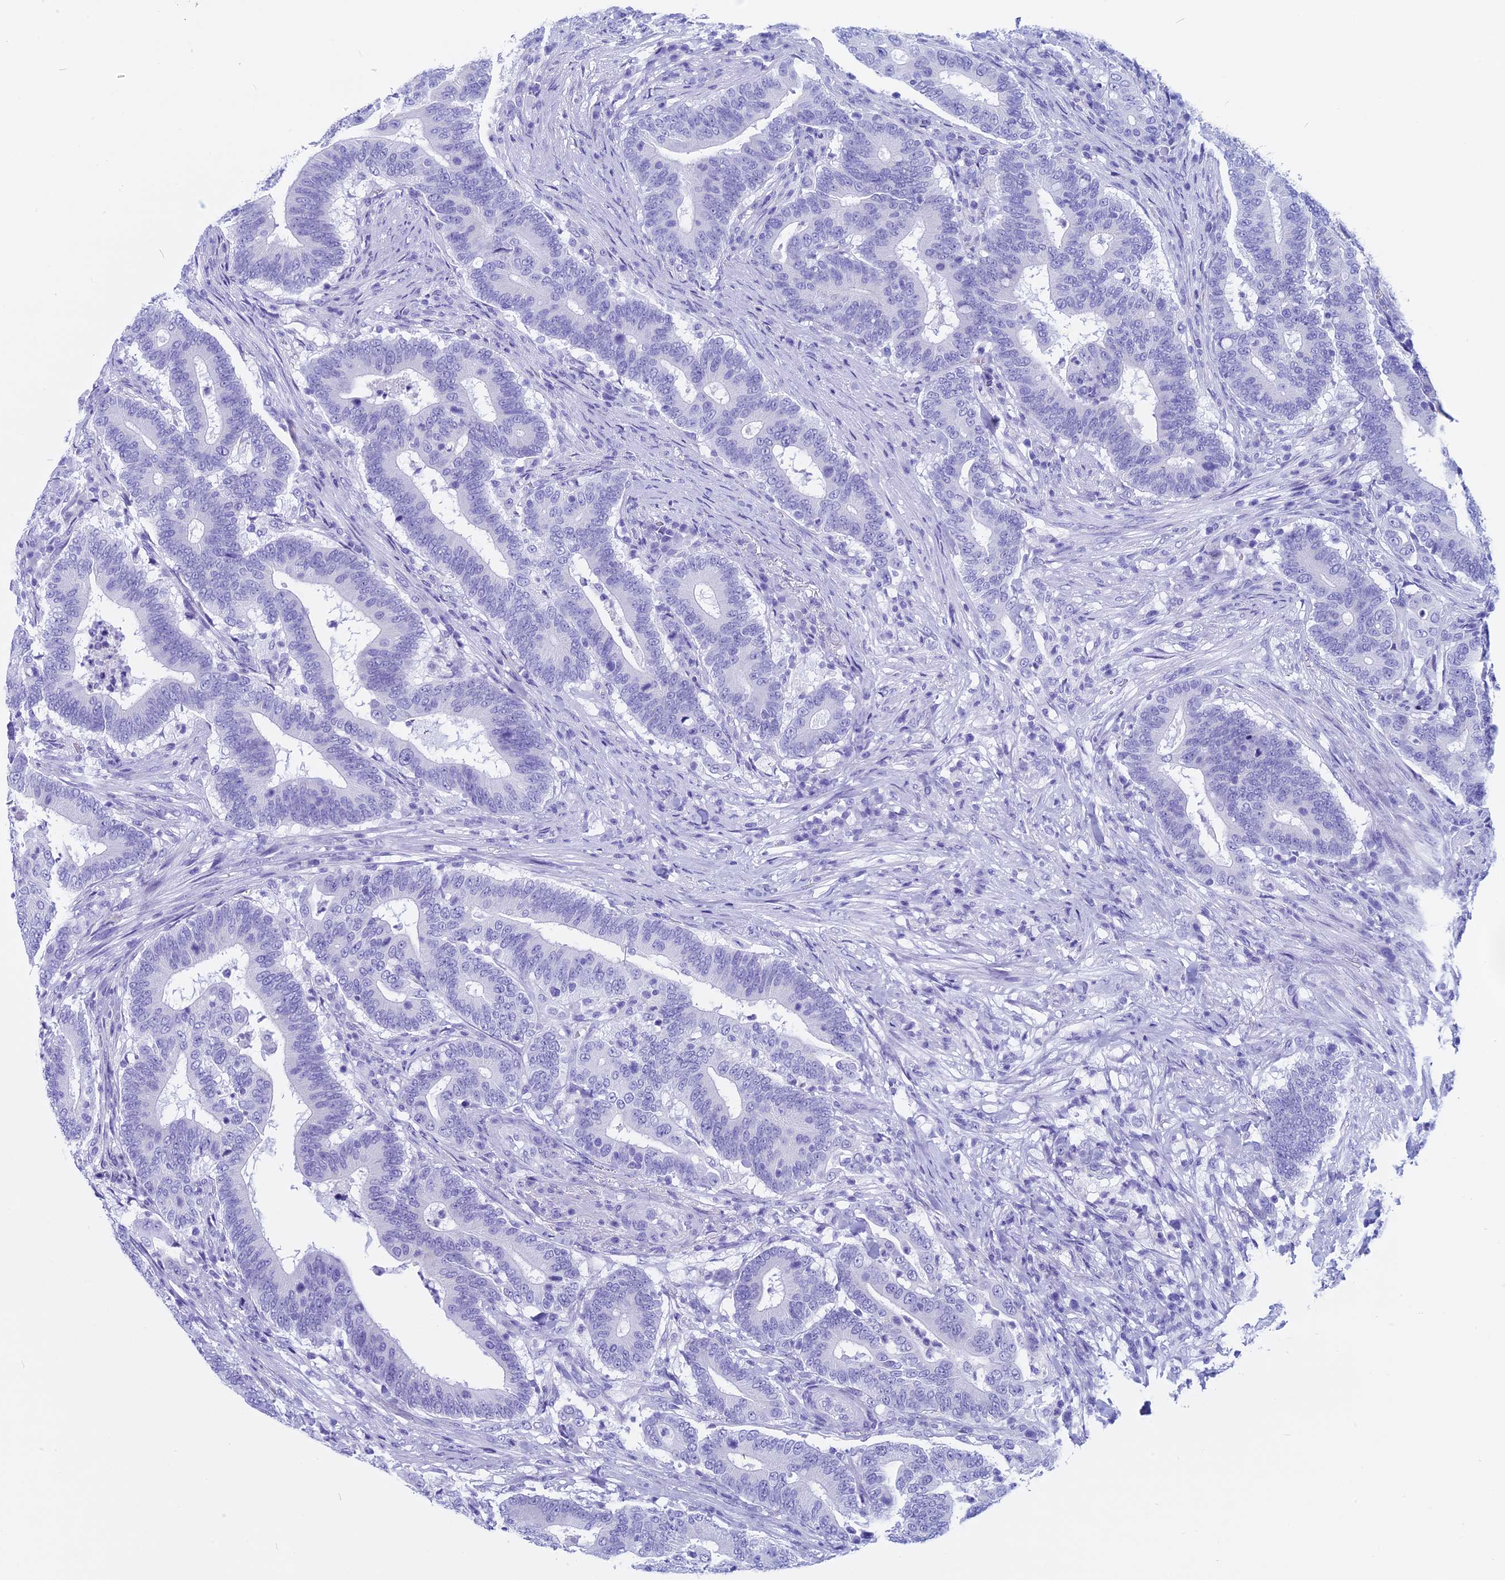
{"staining": {"intensity": "negative", "quantity": "none", "location": "none"}, "tissue": "colorectal cancer", "cell_type": "Tumor cells", "image_type": "cancer", "snomed": [{"axis": "morphology", "description": "Adenocarcinoma, NOS"}, {"axis": "topography", "description": "Colon"}], "caption": "A histopathology image of human adenocarcinoma (colorectal) is negative for staining in tumor cells.", "gene": "FAM169A", "patient": {"sex": "female", "age": 66}}